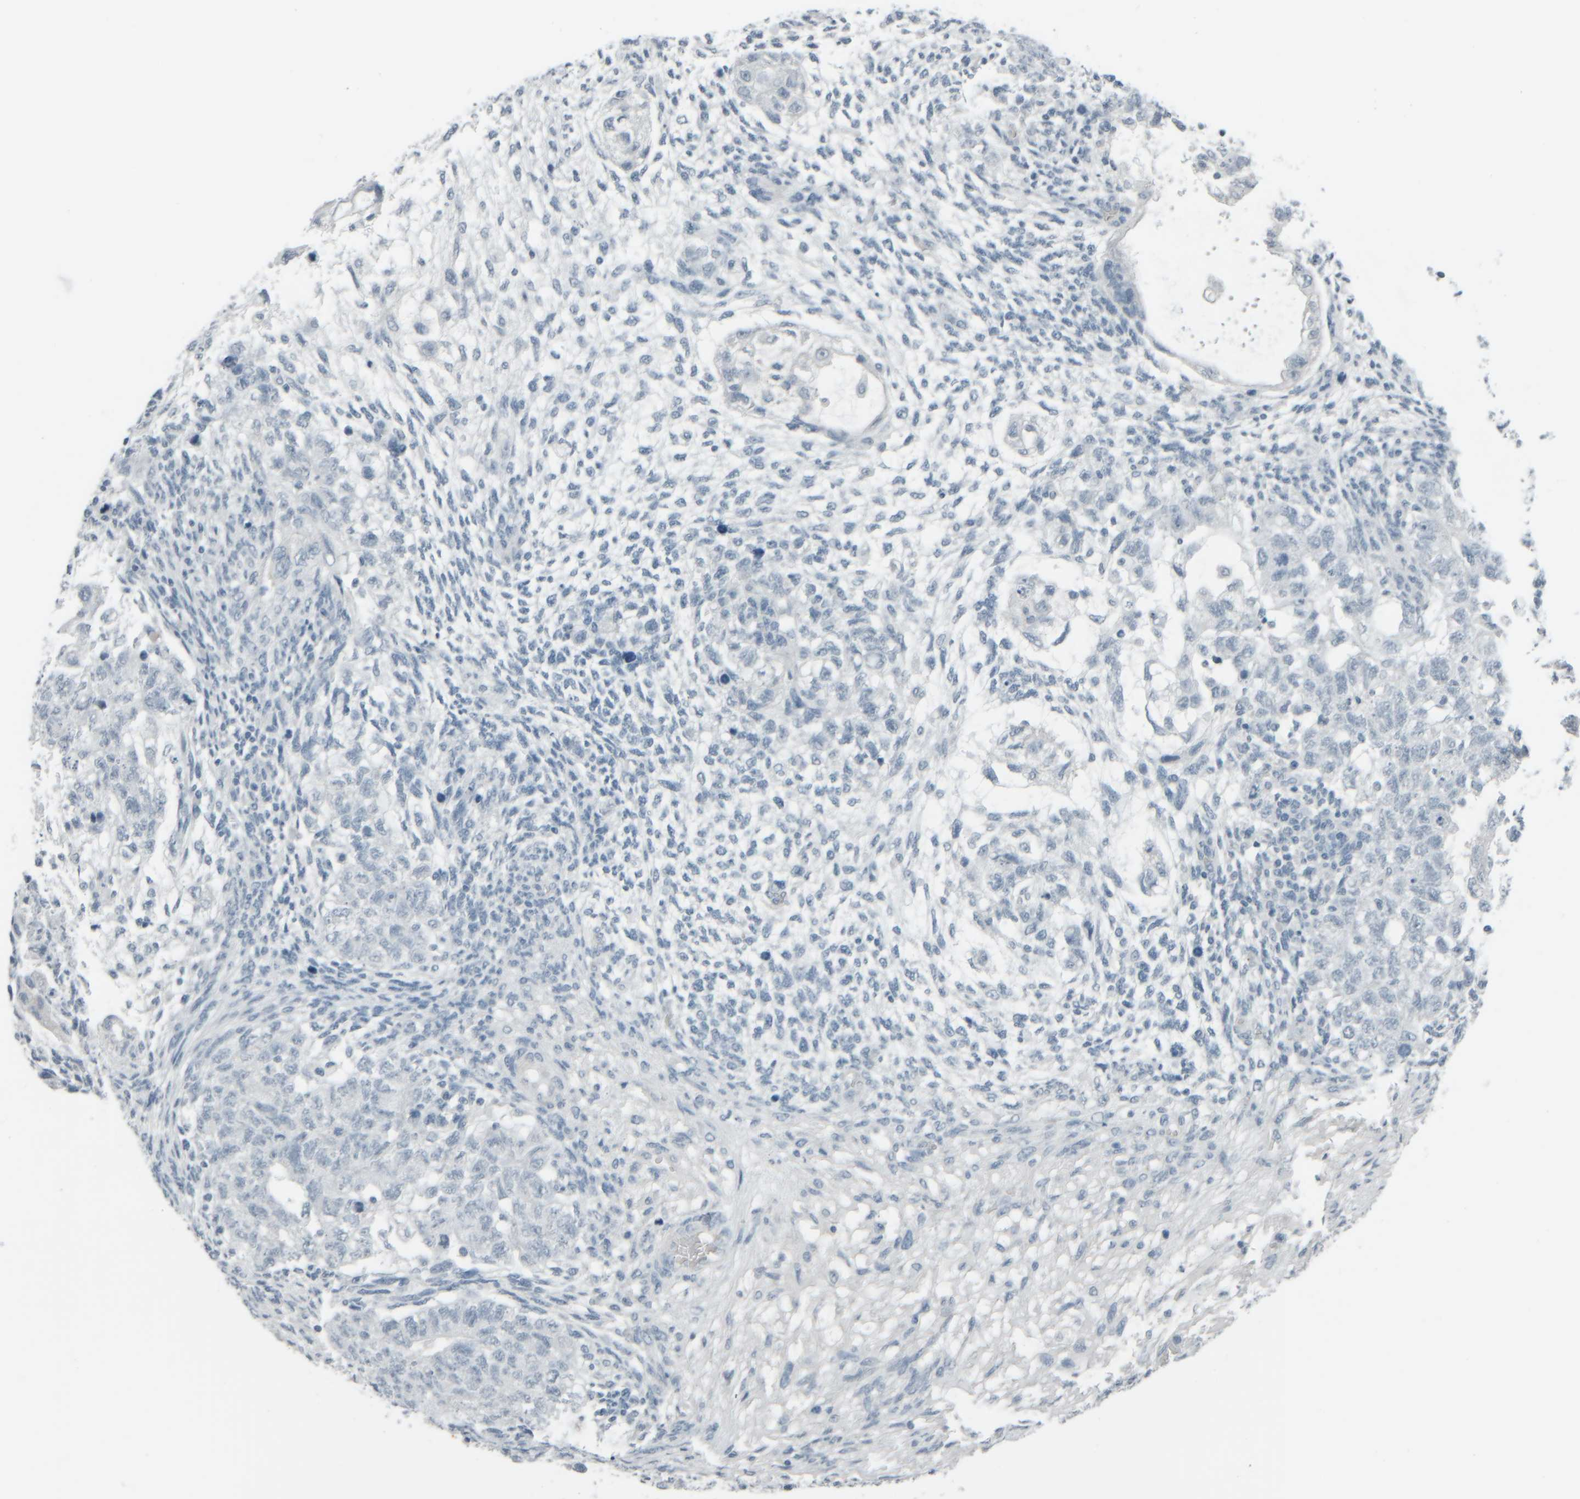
{"staining": {"intensity": "negative", "quantity": "none", "location": "none"}, "tissue": "testis cancer", "cell_type": "Tumor cells", "image_type": "cancer", "snomed": [{"axis": "morphology", "description": "Normal tissue, NOS"}, {"axis": "morphology", "description": "Carcinoma, Embryonal, NOS"}, {"axis": "topography", "description": "Testis"}], "caption": "Tumor cells show no significant expression in testis cancer.", "gene": "TPSAB1", "patient": {"sex": "male", "age": 36}}